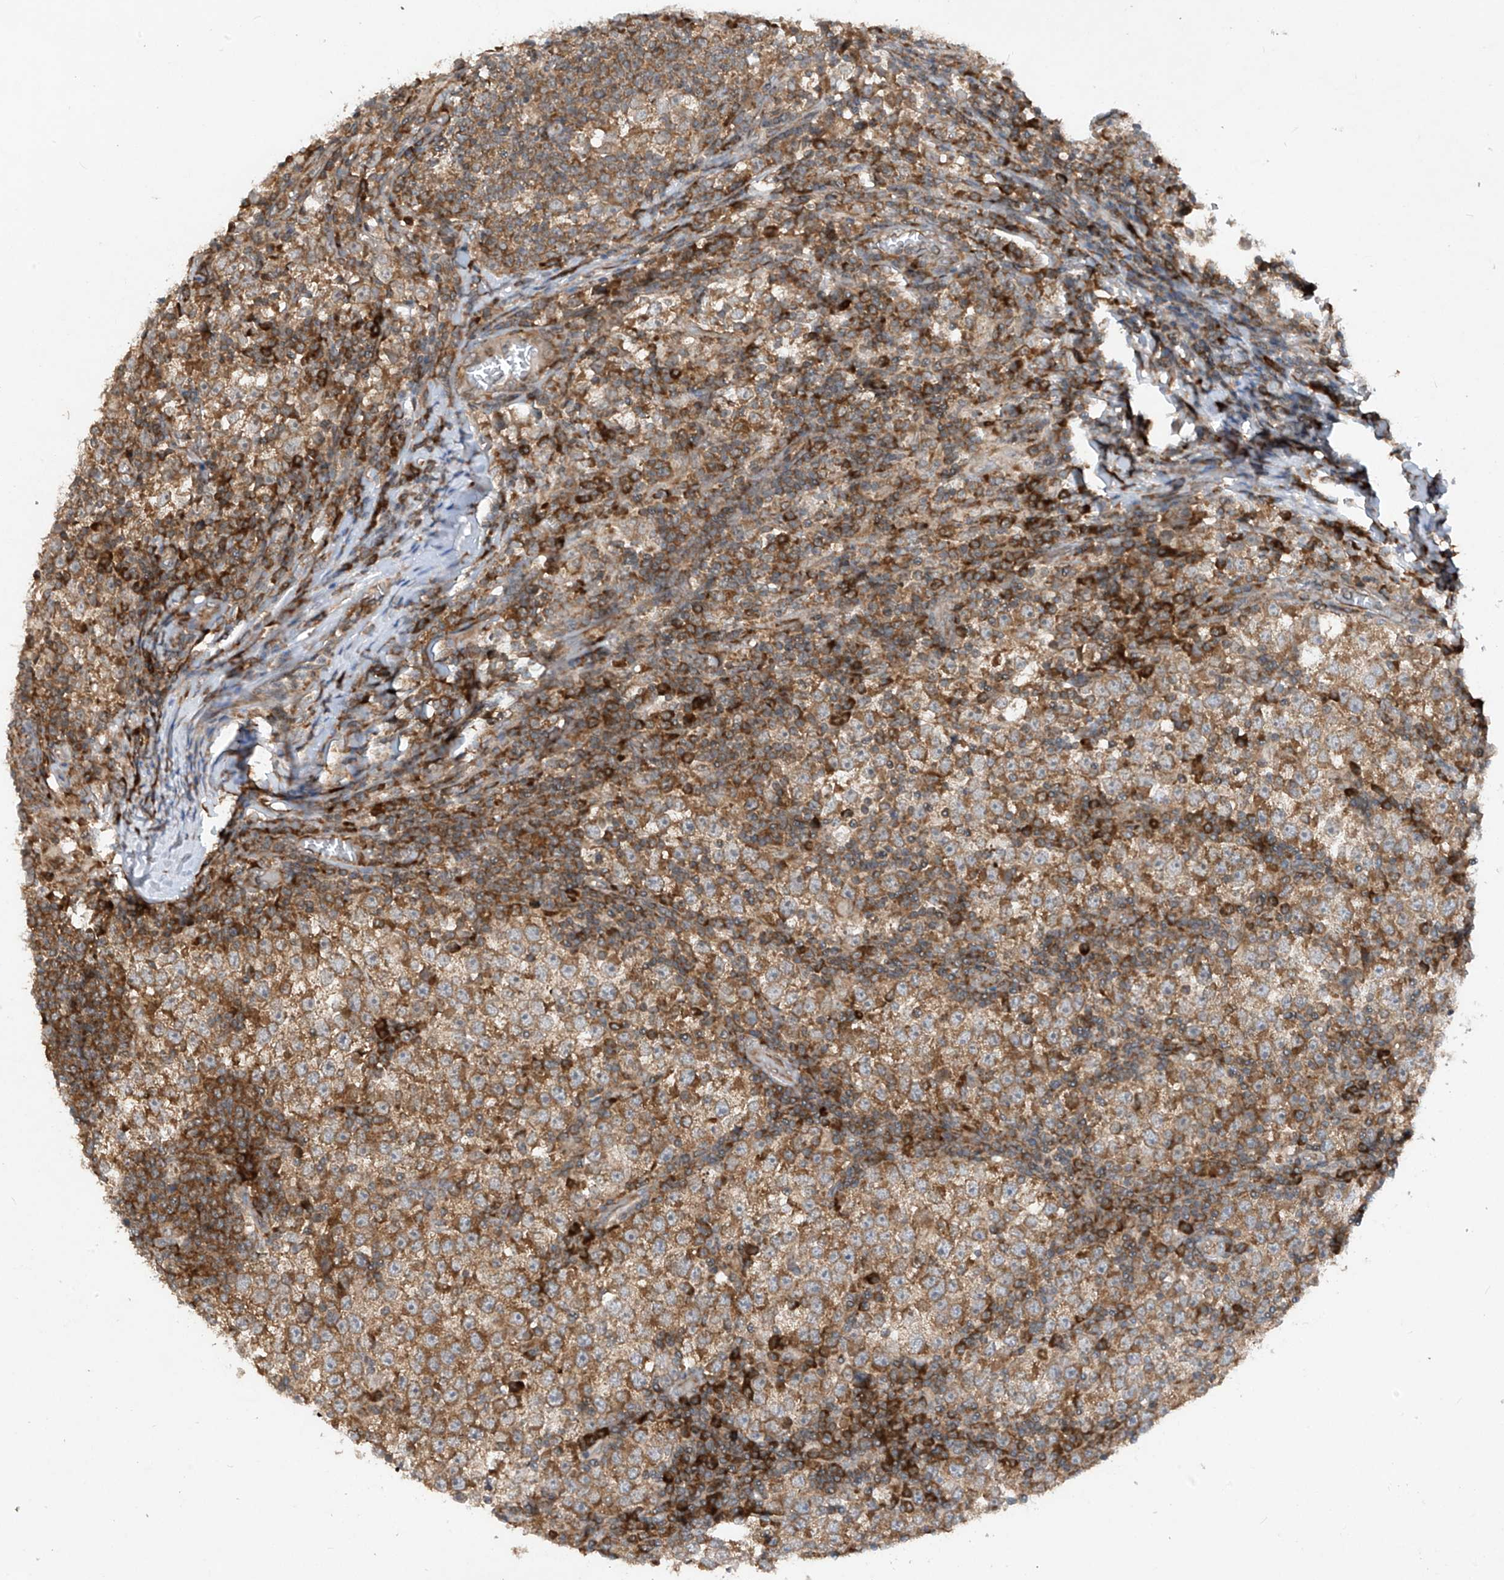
{"staining": {"intensity": "moderate", "quantity": ">75%", "location": "cytoplasmic/membranous"}, "tissue": "testis cancer", "cell_type": "Tumor cells", "image_type": "cancer", "snomed": [{"axis": "morphology", "description": "Seminoma, NOS"}, {"axis": "topography", "description": "Testis"}], "caption": "Immunohistochemistry (IHC) micrograph of human seminoma (testis) stained for a protein (brown), which shows medium levels of moderate cytoplasmic/membranous positivity in about >75% of tumor cells.", "gene": "RPL34", "patient": {"sex": "male", "age": 65}}